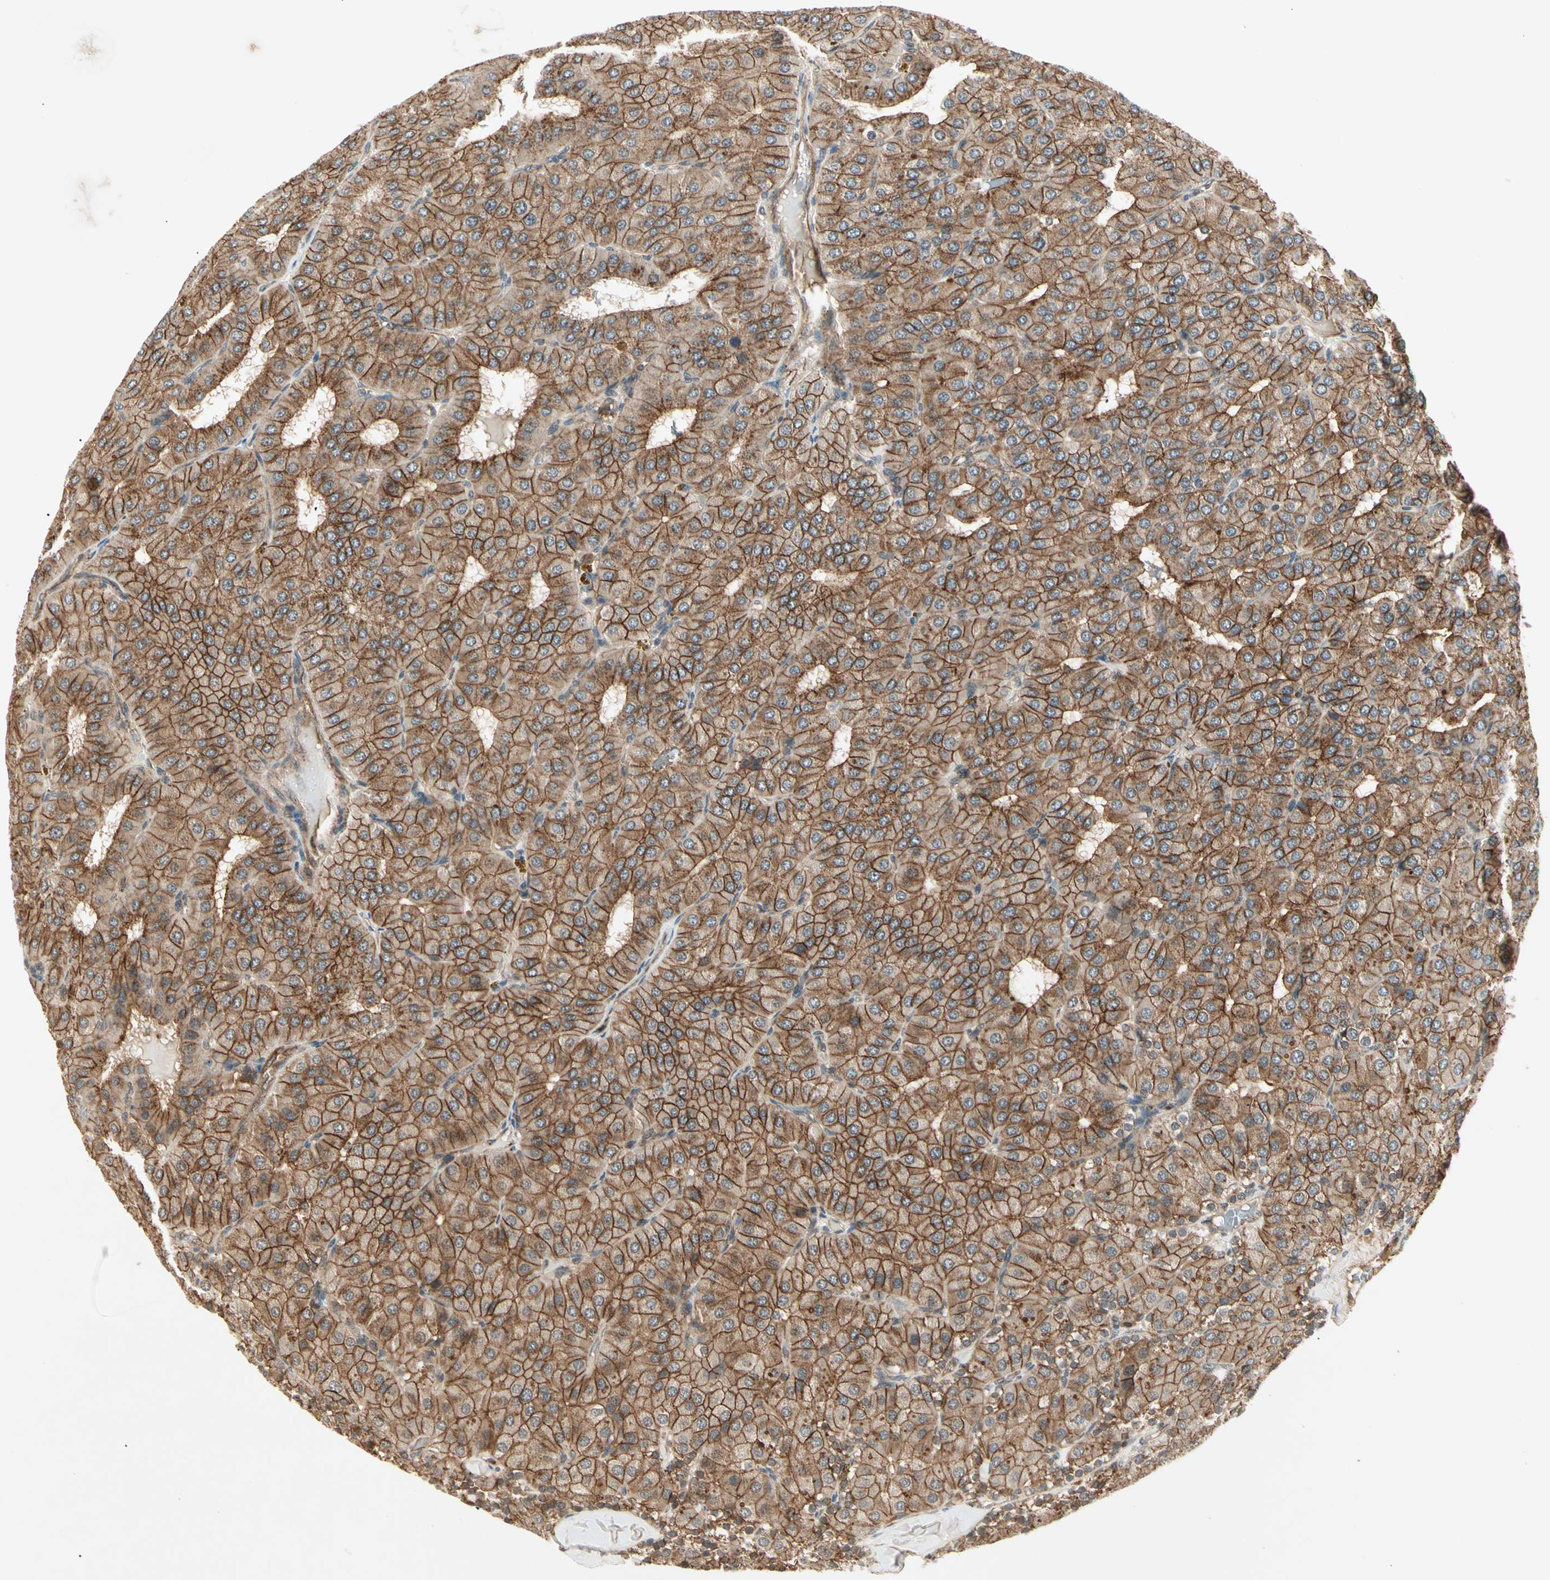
{"staining": {"intensity": "moderate", "quantity": ">75%", "location": "cytoplasmic/membranous"}, "tissue": "parathyroid gland", "cell_type": "Glandular cells", "image_type": "normal", "snomed": [{"axis": "morphology", "description": "Normal tissue, NOS"}, {"axis": "morphology", "description": "Adenoma, NOS"}, {"axis": "topography", "description": "Parathyroid gland"}], "caption": "Brown immunohistochemical staining in normal parathyroid gland shows moderate cytoplasmic/membranous expression in about >75% of glandular cells.", "gene": "FLOT1", "patient": {"sex": "female", "age": 86}}